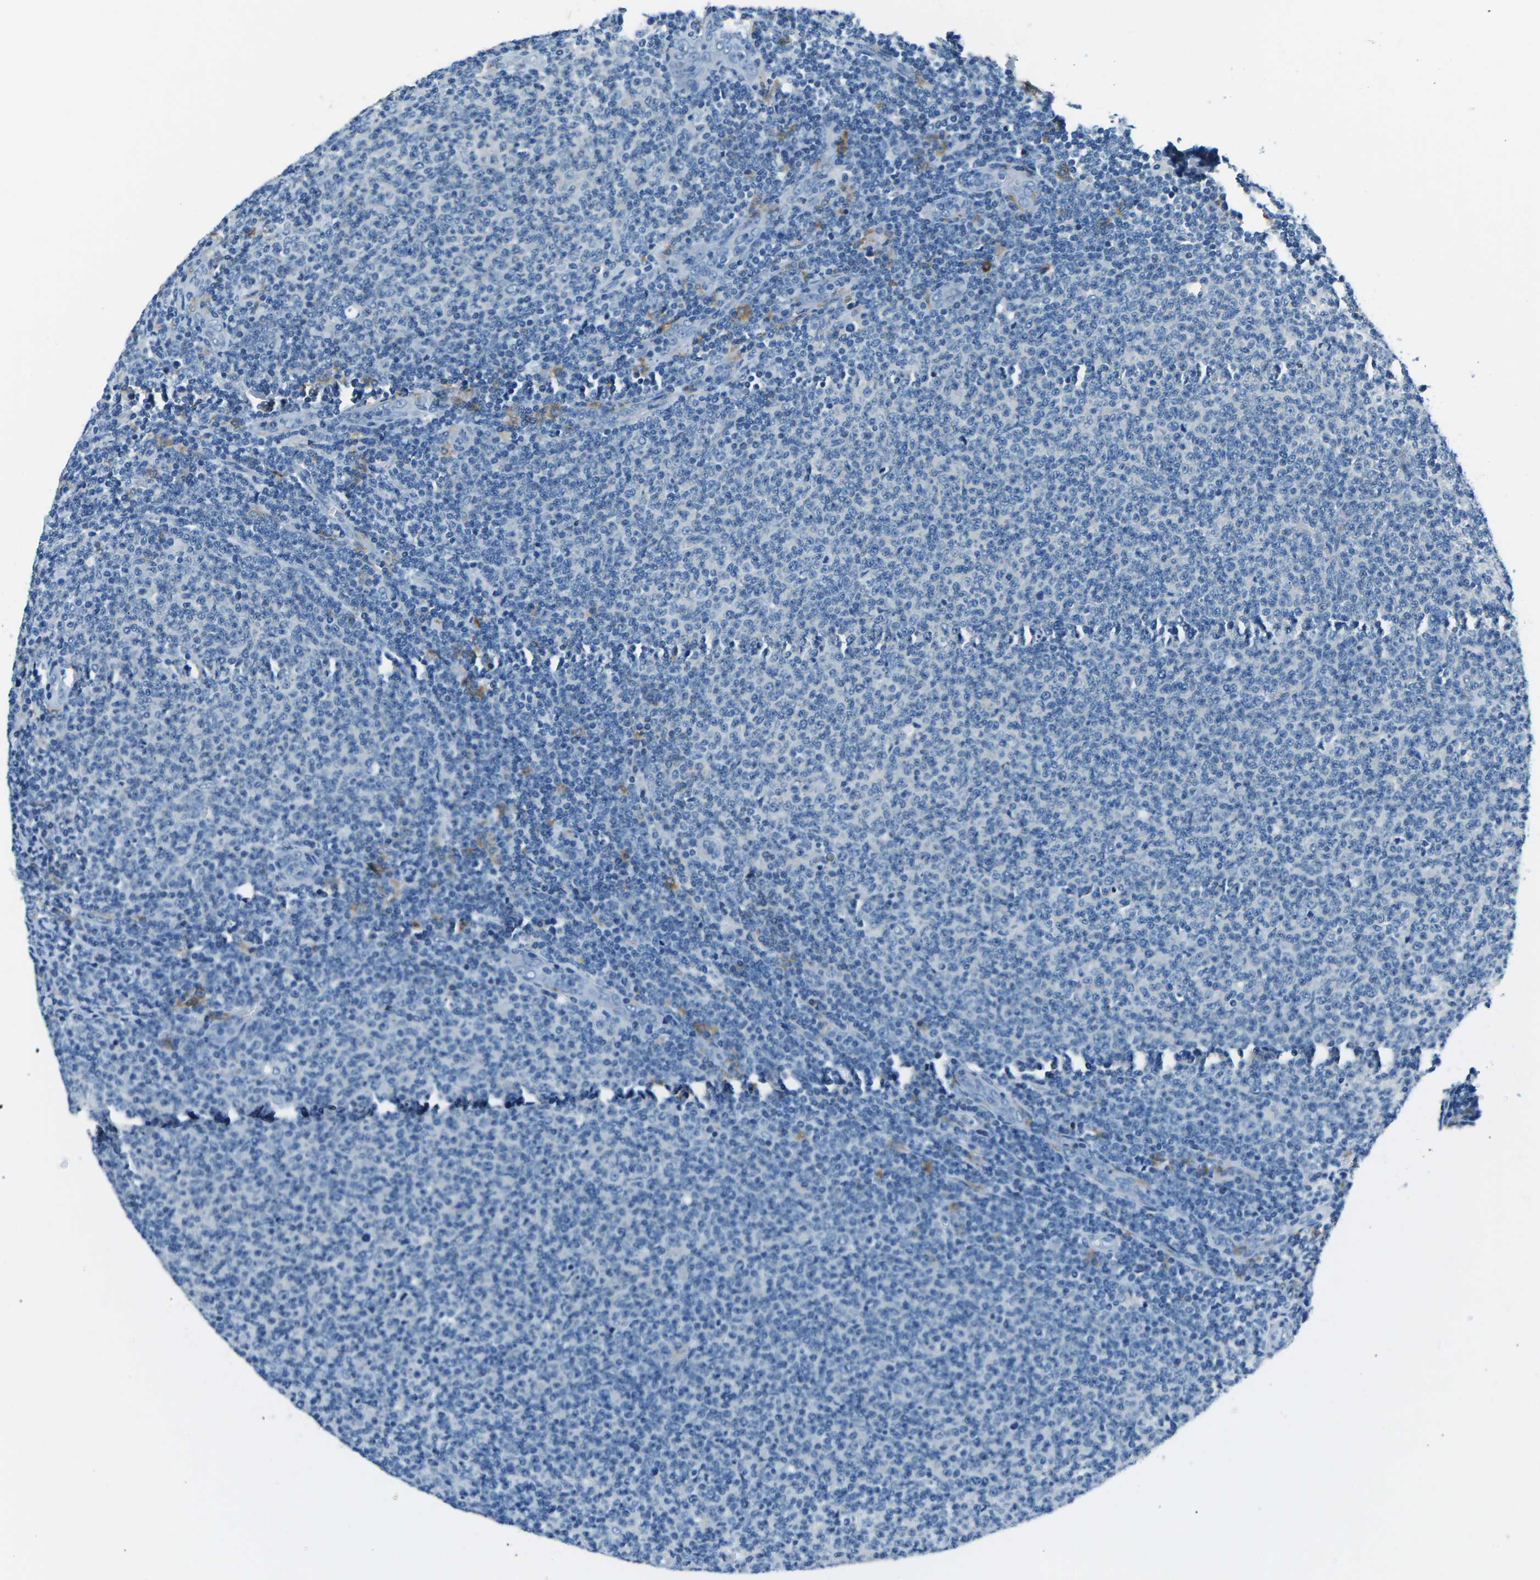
{"staining": {"intensity": "negative", "quantity": "none", "location": "none"}, "tissue": "lymphoma", "cell_type": "Tumor cells", "image_type": "cancer", "snomed": [{"axis": "morphology", "description": "Malignant lymphoma, non-Hodgkin's type, Low grade"}, {"axis": "topography", "description": "Lymph node"}], "caption": "Human lymphoma stained for a protein using immunohistochemistry shows no staining in tumor cells.", "gene": "CD1D", "patient": {"sex": "male", "age": 66}}